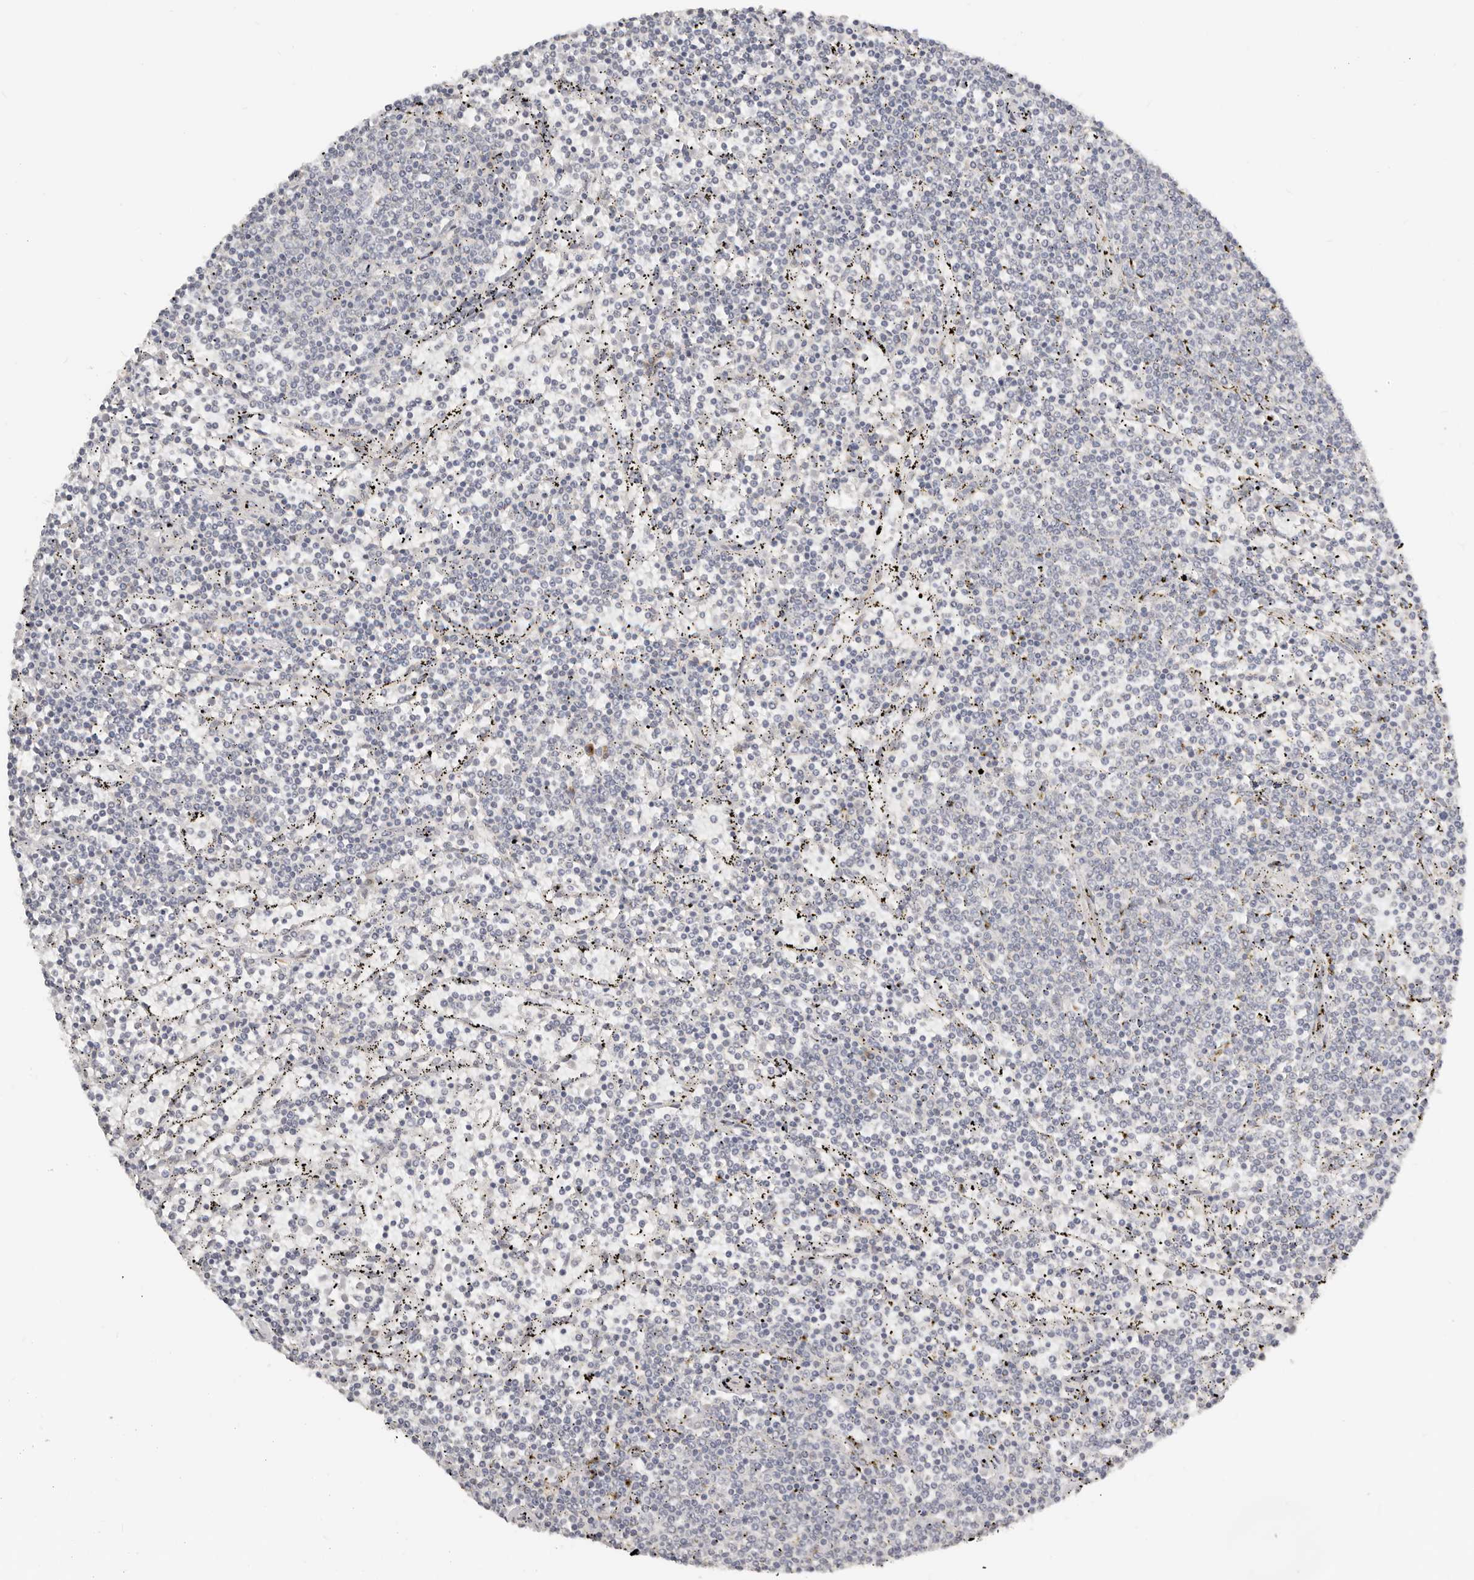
{"staining": {"intensity": "negative", "quantity": "none", "location": "none"}, "tissue": "lymphoma", "cell_type": "Tumor cells", "image_type": "cancer", "snomed": [{"axis": "morphology", "description": "Malignant lymphoma, non-Hodgkin's type, Low grade"}, {"axis": "topography", "description": "Spleen"}], "caption": "DAB immunohistochemical staining of human low-grade malignant lymphoma, non-Hodgkin's type displays no significant staining in tumor cells.", "gene": "RABAC1", "patient": {"sex": "female", "age": 50}}